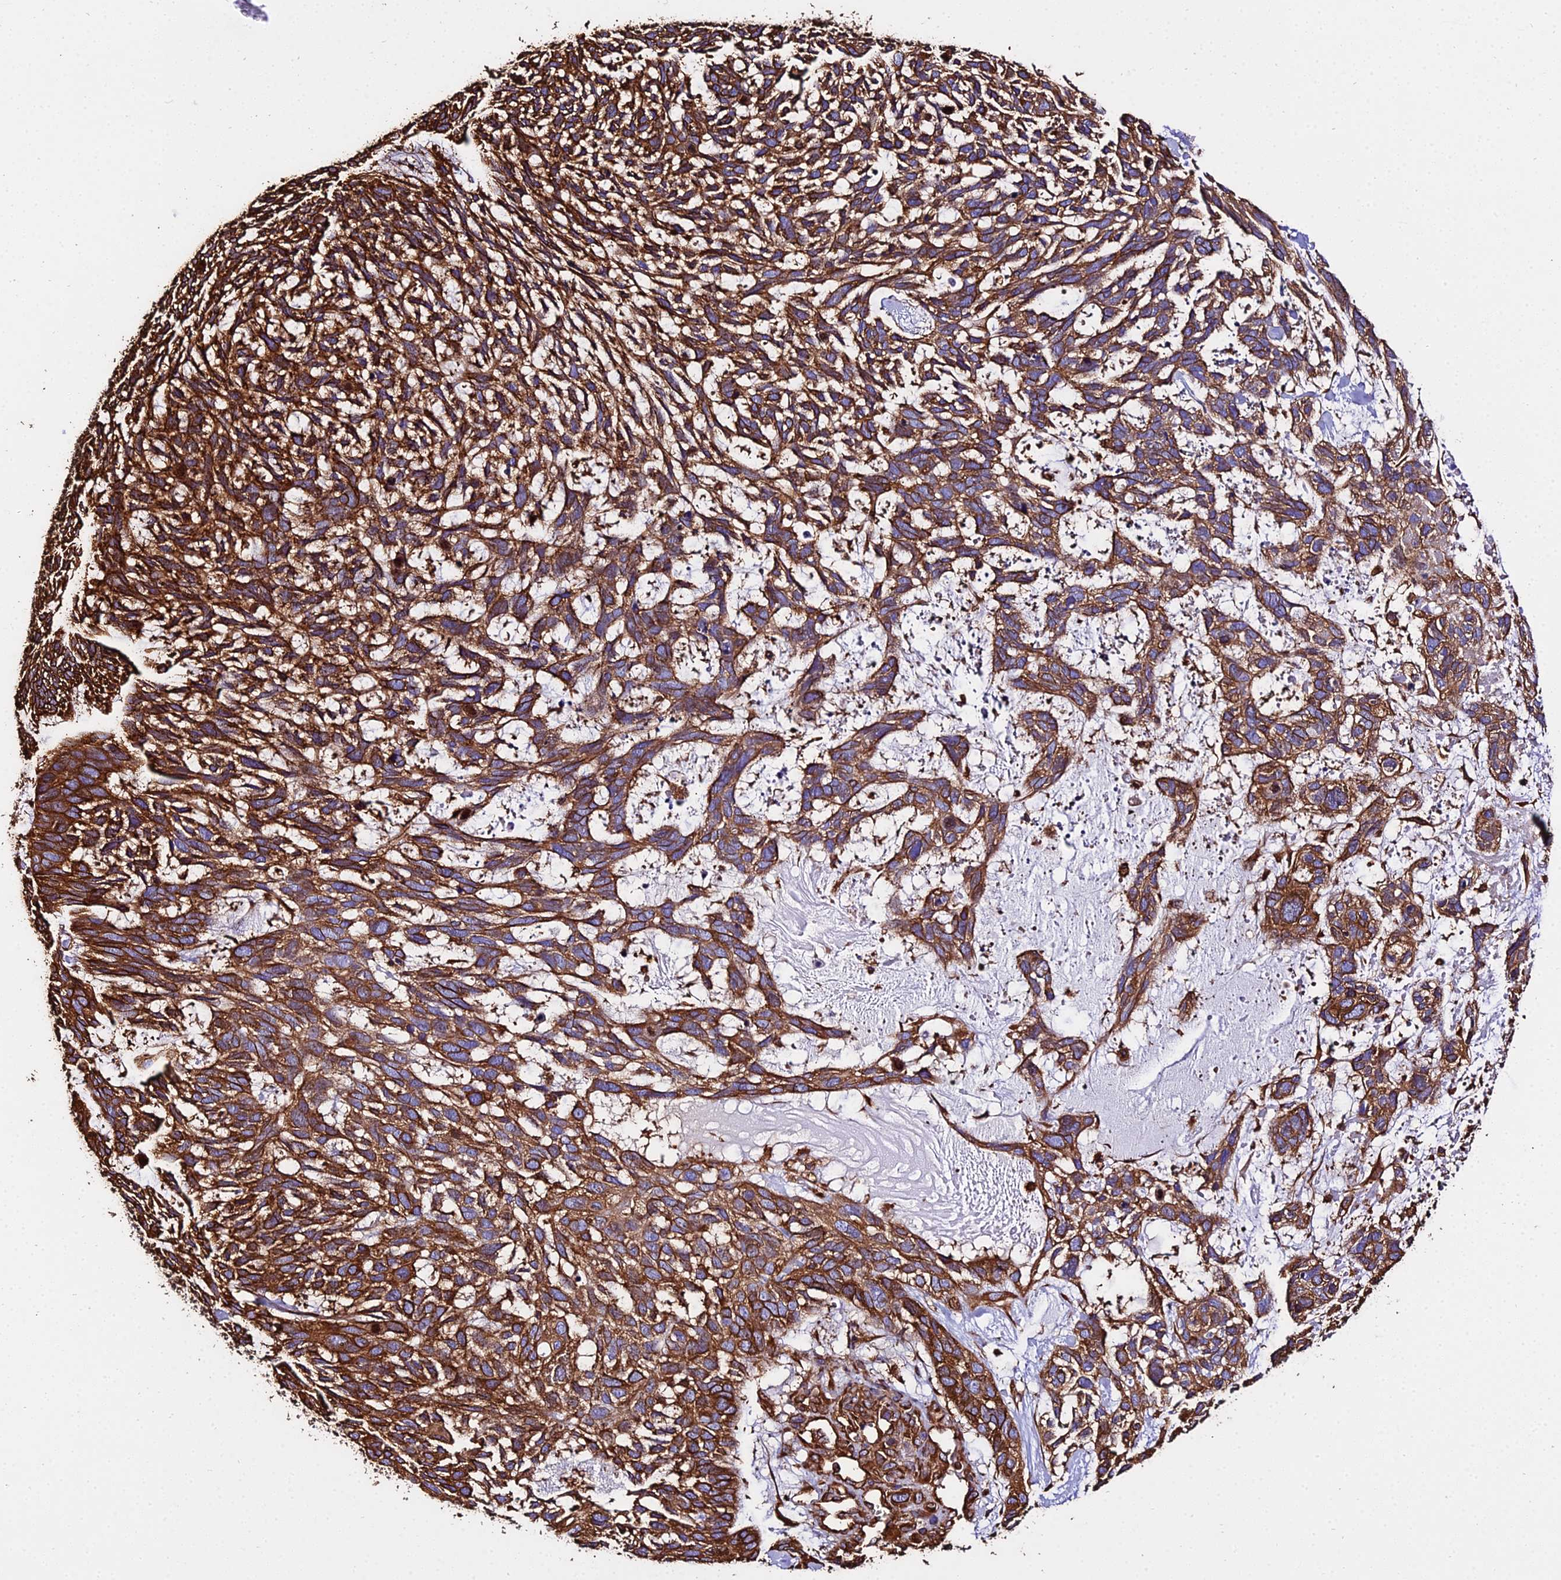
{"staining": {"intensity": "strong", "quantity": ">75%", "location": "cytoplasmic/membranous"}, "tissue": "skin cancer", "cell_type": "Tumor cells", "image_type": "cancer", "snomed": [{"axis": "morphology", "description": "Basal cell carcinoma"}, {"axis": "topography", "description": "Skin"}], "caption": "An immunohistochemistry (IHC) photomicrograph of tumor tissue is shown. Protein staining in brown highlights strong cytoplasmic/membranous positivity in skin cancer within tumor cells. The staining was performed using DAB (3,3'-diaminobenzidine) to visualize the protein expression in brown, while the nuclei were stained in blue with hematoxylin (Magnification: 20x).", "gene": "TUBA3D", "patient": {"sex": "male", "age": 88}}